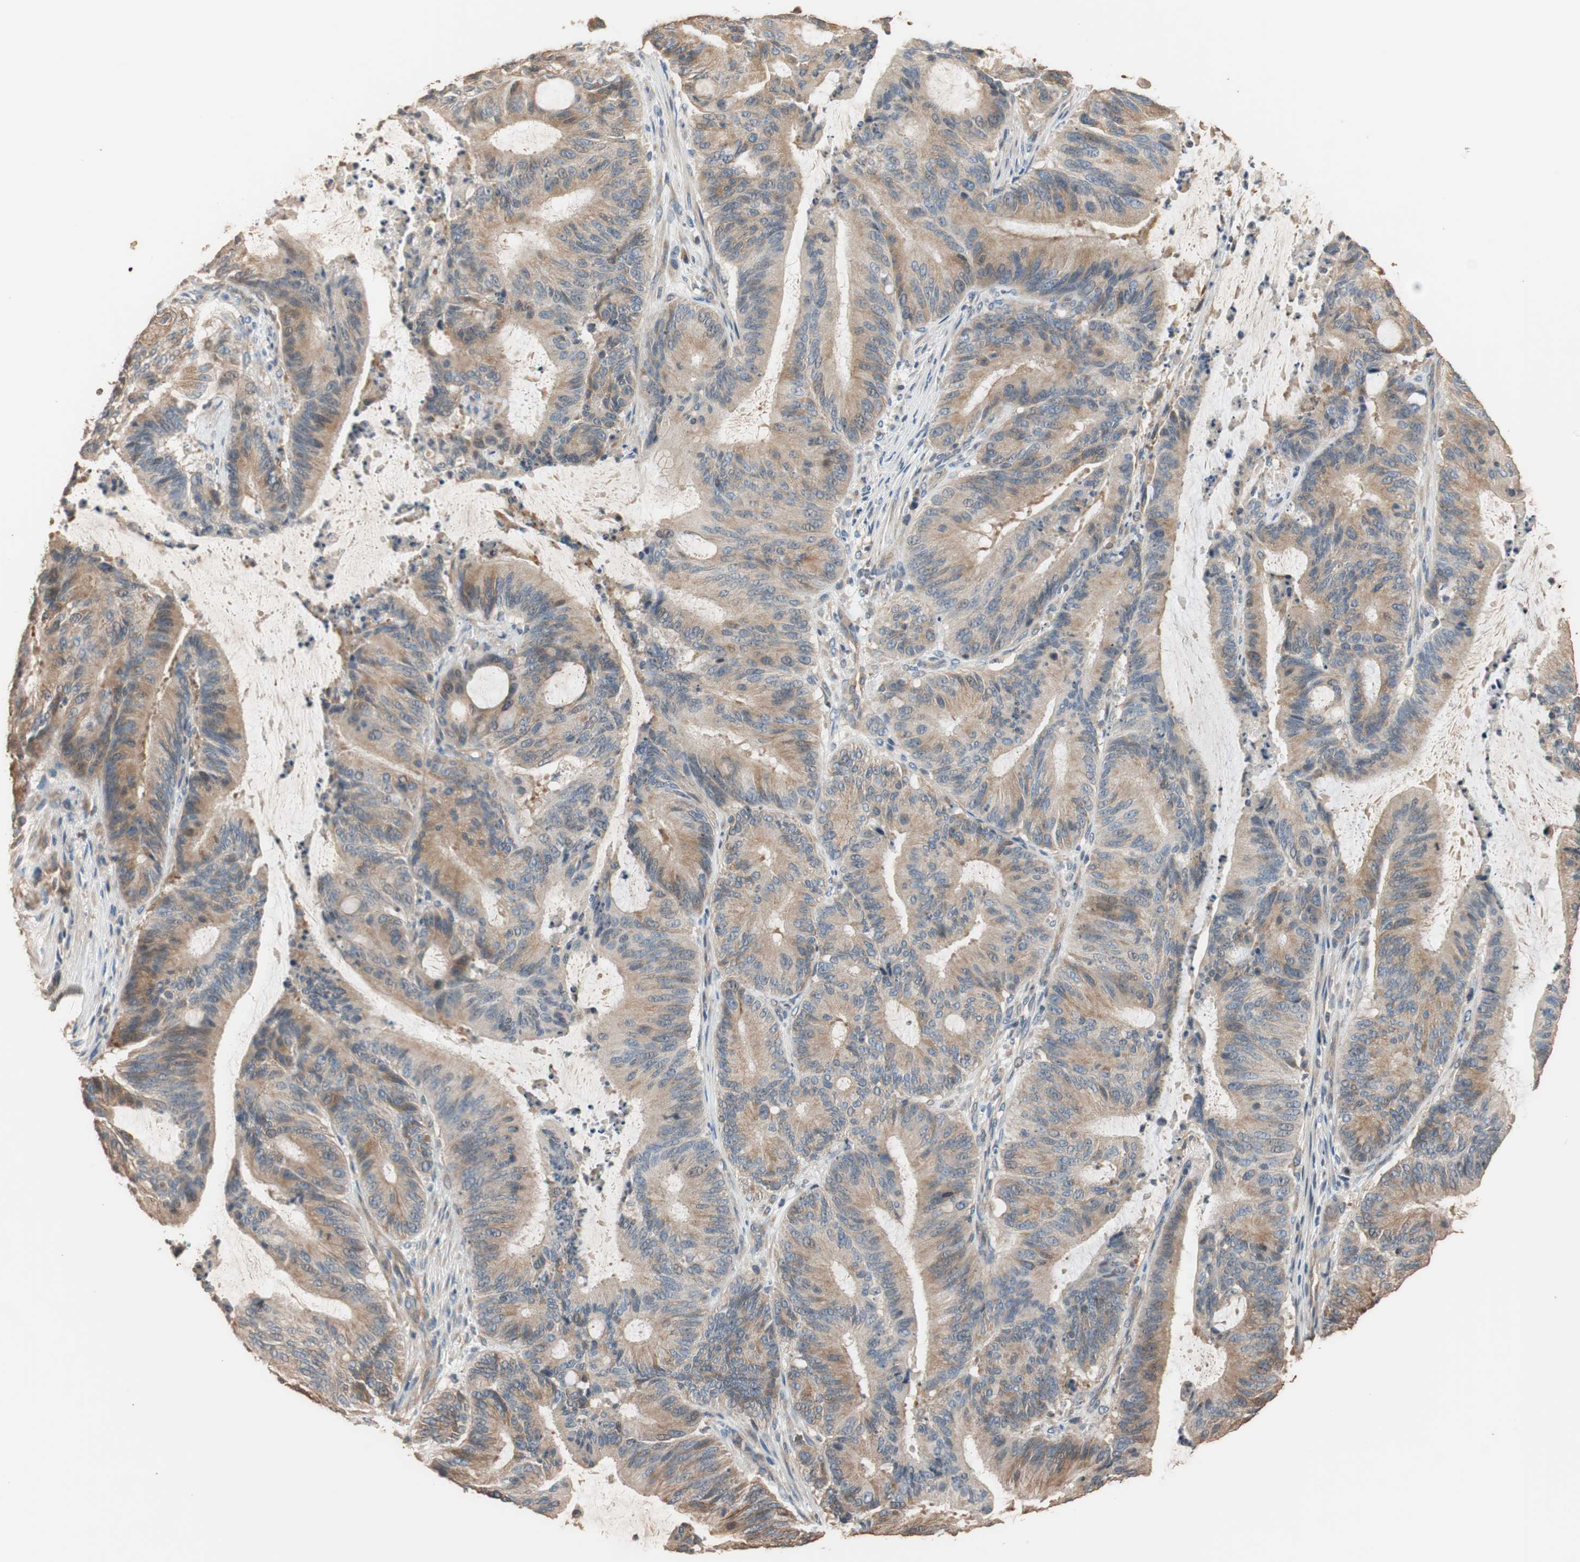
{"staining": {"intensity": "moderate", "quantity": ">75%", "location": "cytoplasmic/membranous"}, "tissue": "liver cancer", "cell_type": "Tumor cells", "image_type": "cancer", "snomed": [{"axis": "morphology", "description": "Cholangiocarcinoma"}, {"axis": "topography", "description": "Liver"}], "caption": "There is medium levels of moderate cytoplasmic/membranous positivity in tumor cells of liver cholangiocarcinoma, as demonstrated by immunohistochemical staining (brown color).", "gene": "TUBB", "patient": {"sex": "female", "age": 73}}